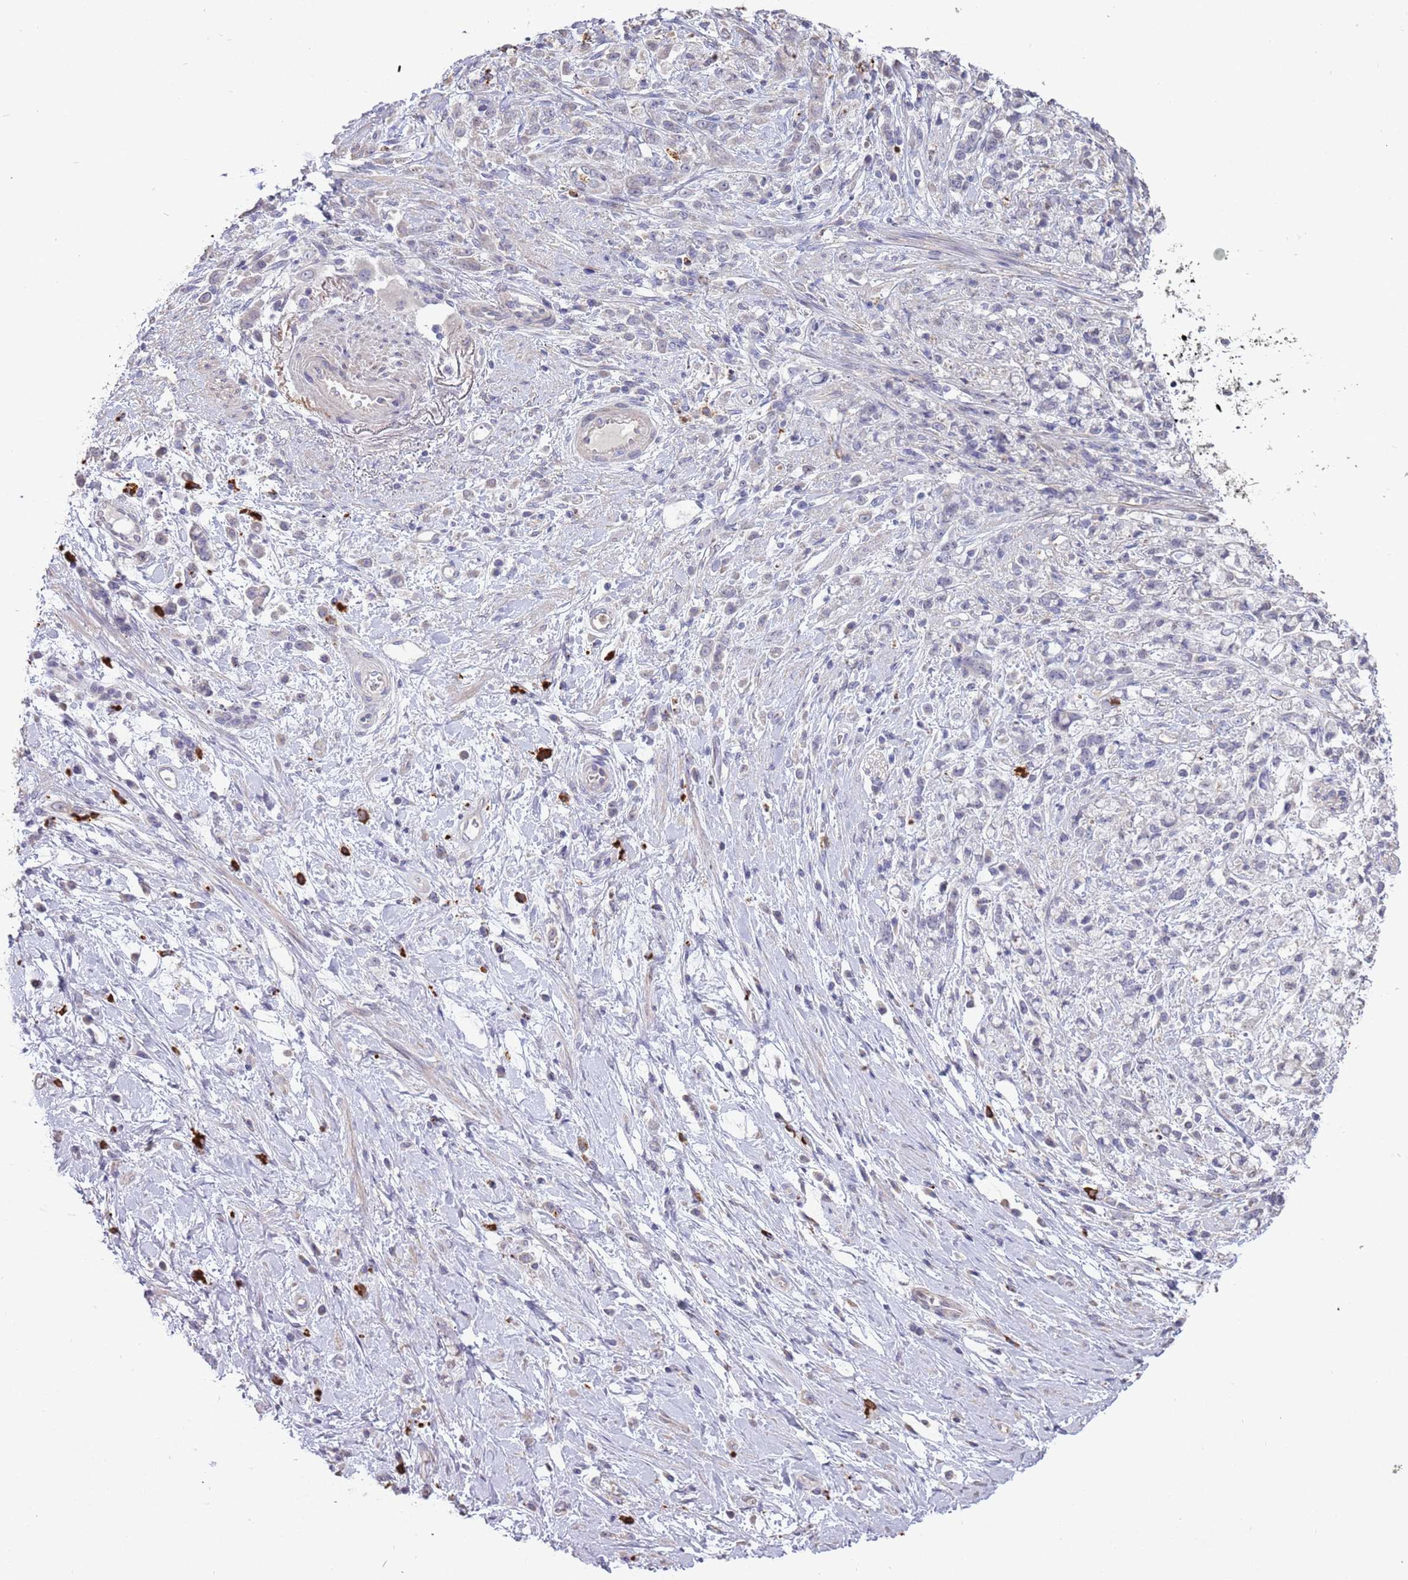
{"staining": {"intensity": "negative", "quantity": "none", "location": "none"}, "tissue": "stomach cancer", "cell_type": "Tumor cells", "image_type": "cancer", "snomed": [{"axis": "morphology", "description": "Adenocarcinoma, NOS"}, {"axis": "topography", "description": "Stomach"}], "caption": "Photomicrograph shows no protein positivity in tumor cells of stomach adenocarcinoma tissue.", "gene": "P2RY13", "patient": {"sex": "female", "age": 60}}